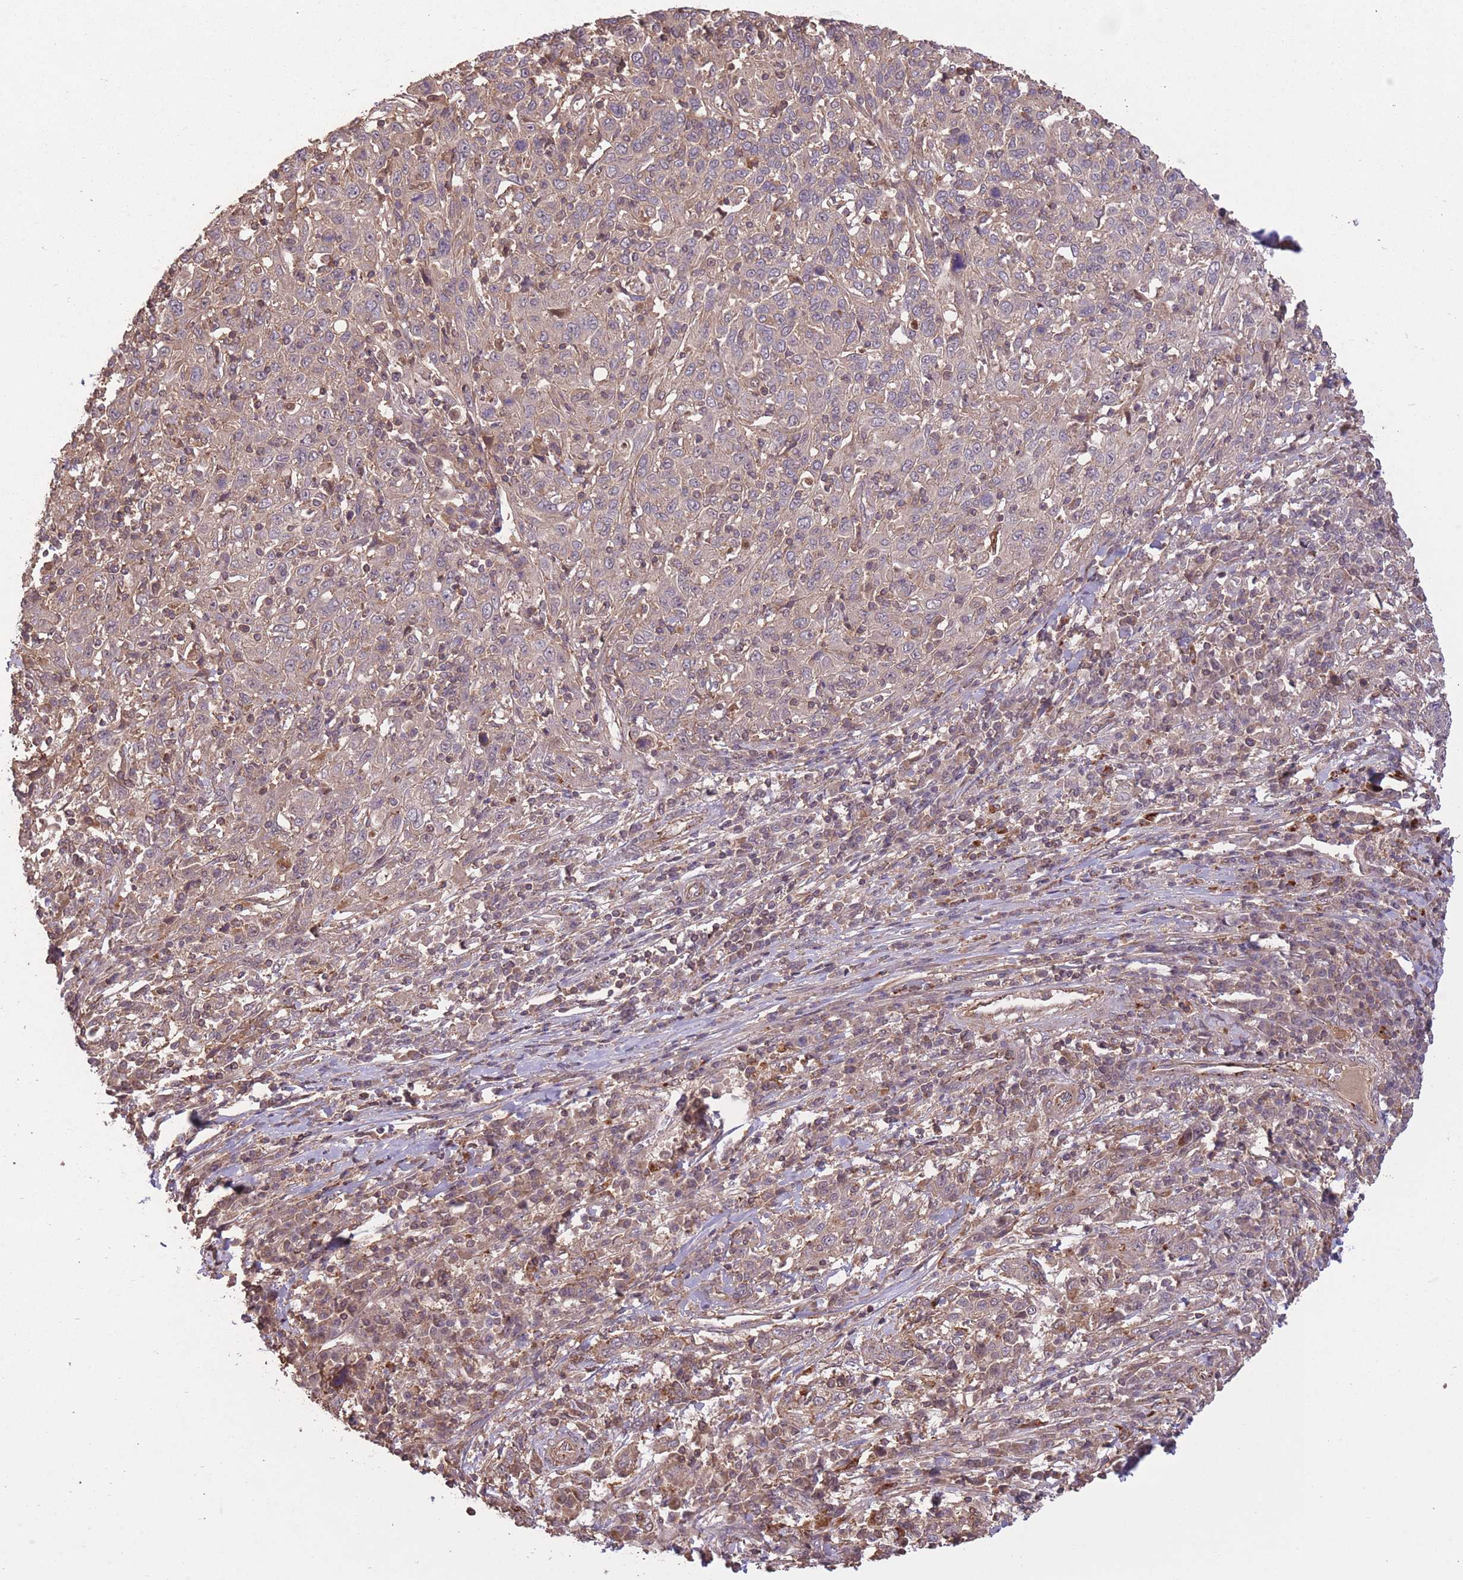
{"staining": {"intensity": "weak", "quantity": "25%-75%", "location": "cytoplasmic/membranous"}, "tissue": "cervical cancer", "cell_type": "Tumor cells", "image_type": "cancer", "snomed": [{"axis": "morphology", "description": "Squamous cell carcinoma, NOS"}, {"axis": "topography", "description": "Cervix"}], "caption": "Immunohistochemical staining of cervical squamous cell carcinoma shows low levels of weak cytoplasmic/membranous positivity in approximately 25%-75% of tumor cells.", "gene": "POLR3F", "patient": {"sex": "female", "age": 46}}